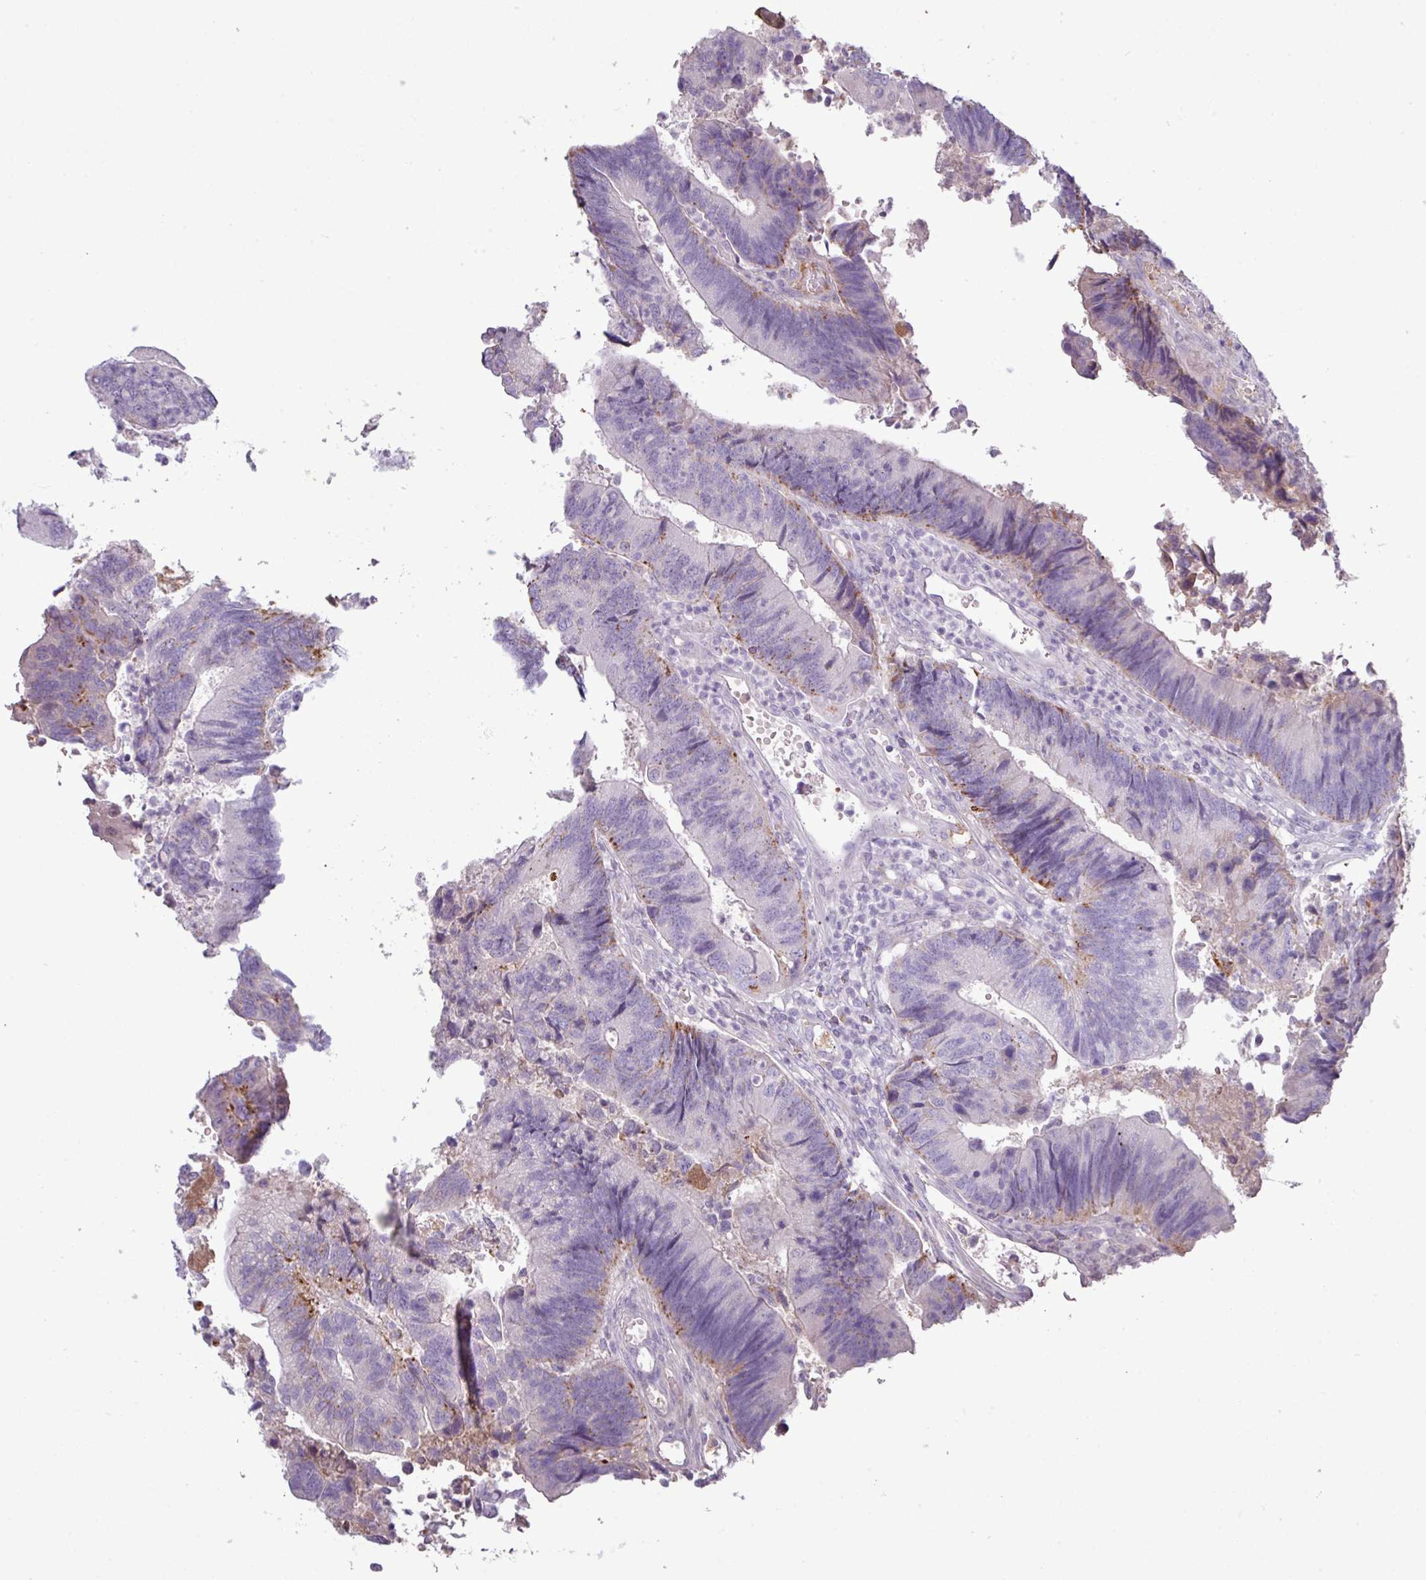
{"staining": {"intensity": "moderate", "quantity": "<25%", "location": "cytoplasmic/membranous"}, "tissue": "colorectal cancer", "cell_type": "Tumor cells", "image_type": "cancer", "snomed": [{"axis": "morphology", "description": "Adenocarcinoma, NOS"}, {"axis": "topography", "description": "Colon"}], "caption": "High-power microscopy captured an immunohistochemistry micrograph of adenocarcinoma (colorectal), revealing moderate cytoplasmic/membranous positivity in approximately <25% of tumor cells.", "gene": "C4B", "patient": {"sex": "female", "age": 67}}